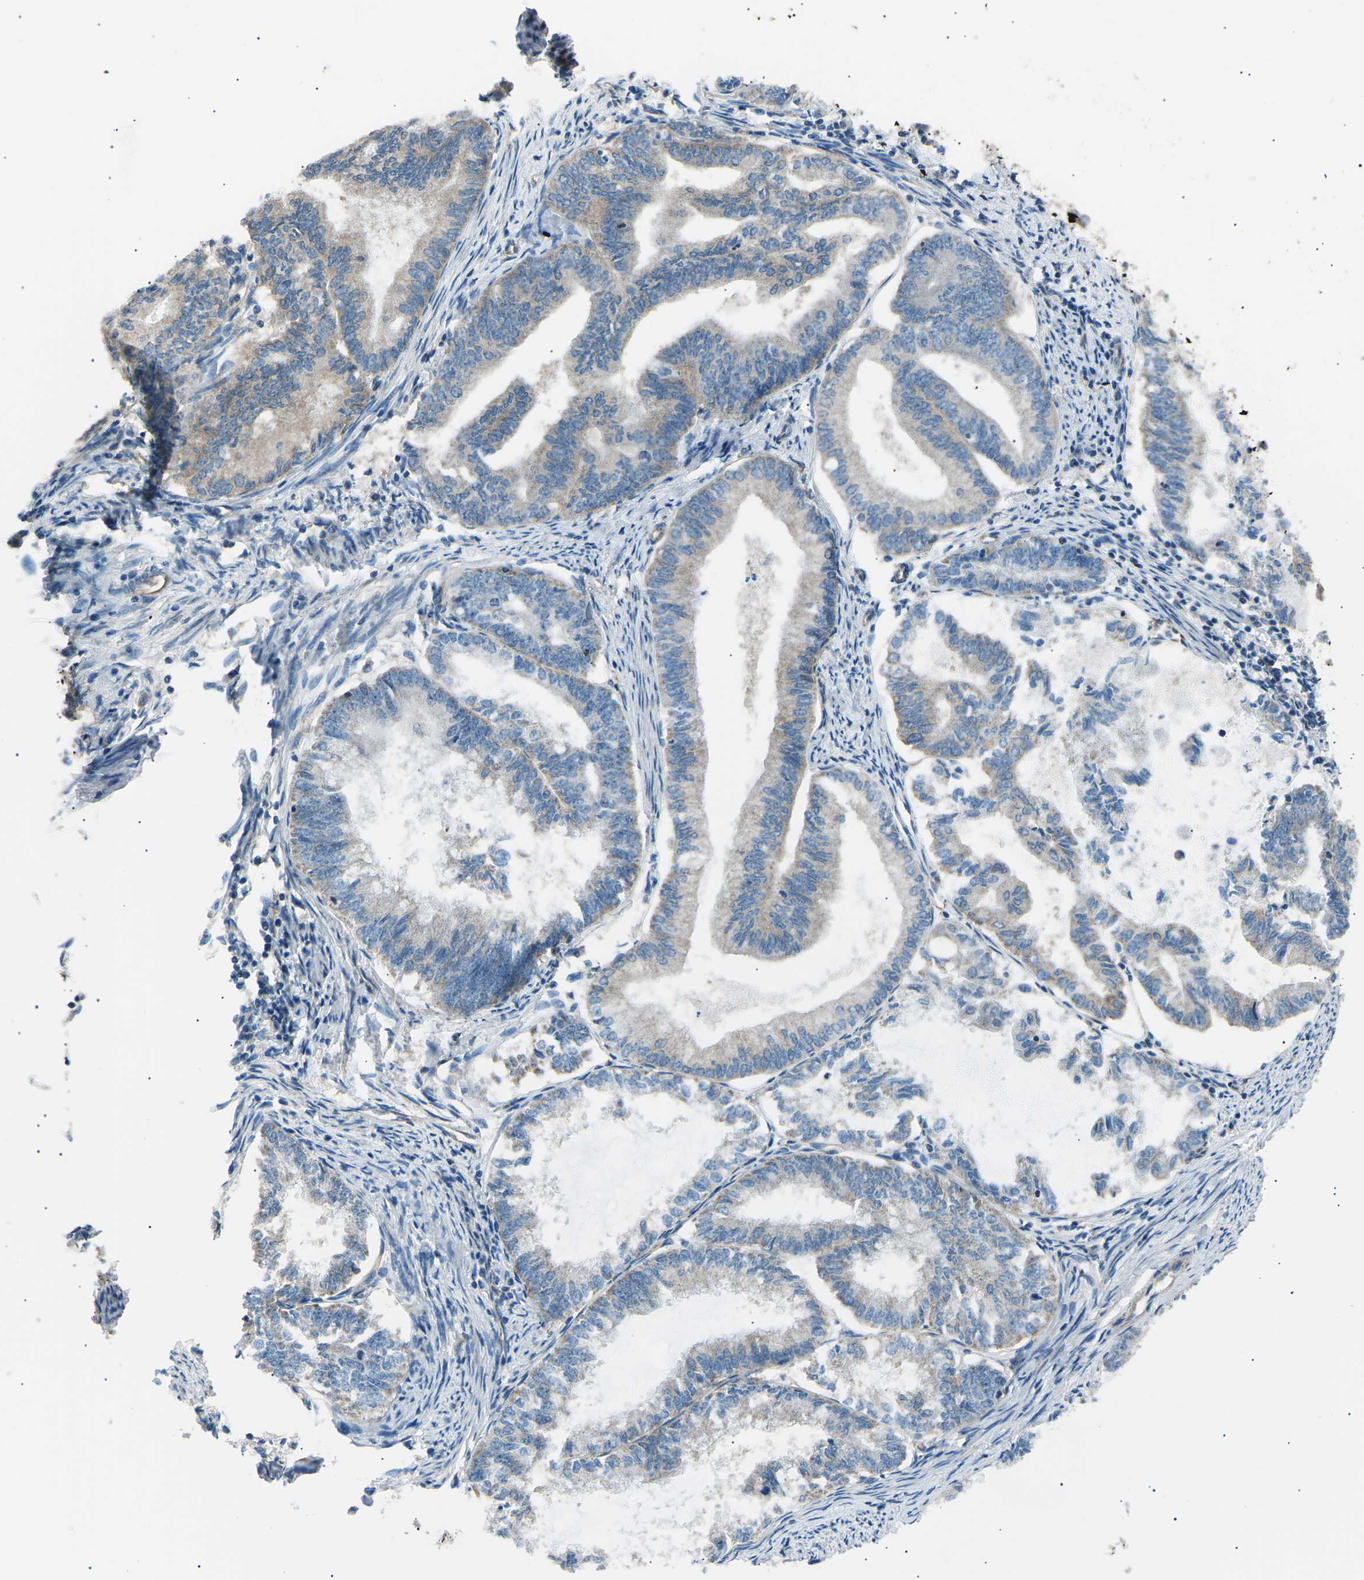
{"staining": {"intensity": "weak", "quantity": "<25%", "location": "cytoplasmic/membranous"}, "tissue": "endometrial cancer", "cell_type": "Tumor cells", "image_type": "cancer", "snomed": [{"axis": "morphology", "description": "Adenocarcinoma, NOS"}, {"axis": "topography", "description": "Endometrium"}], "caption": "Adenocarcinoma (endometrial) stained for a protein using immunohistochemistry exhibits no positivity tumor cells.", "gene": "SLK", "patient": {"sex": "female", "age": 86}}